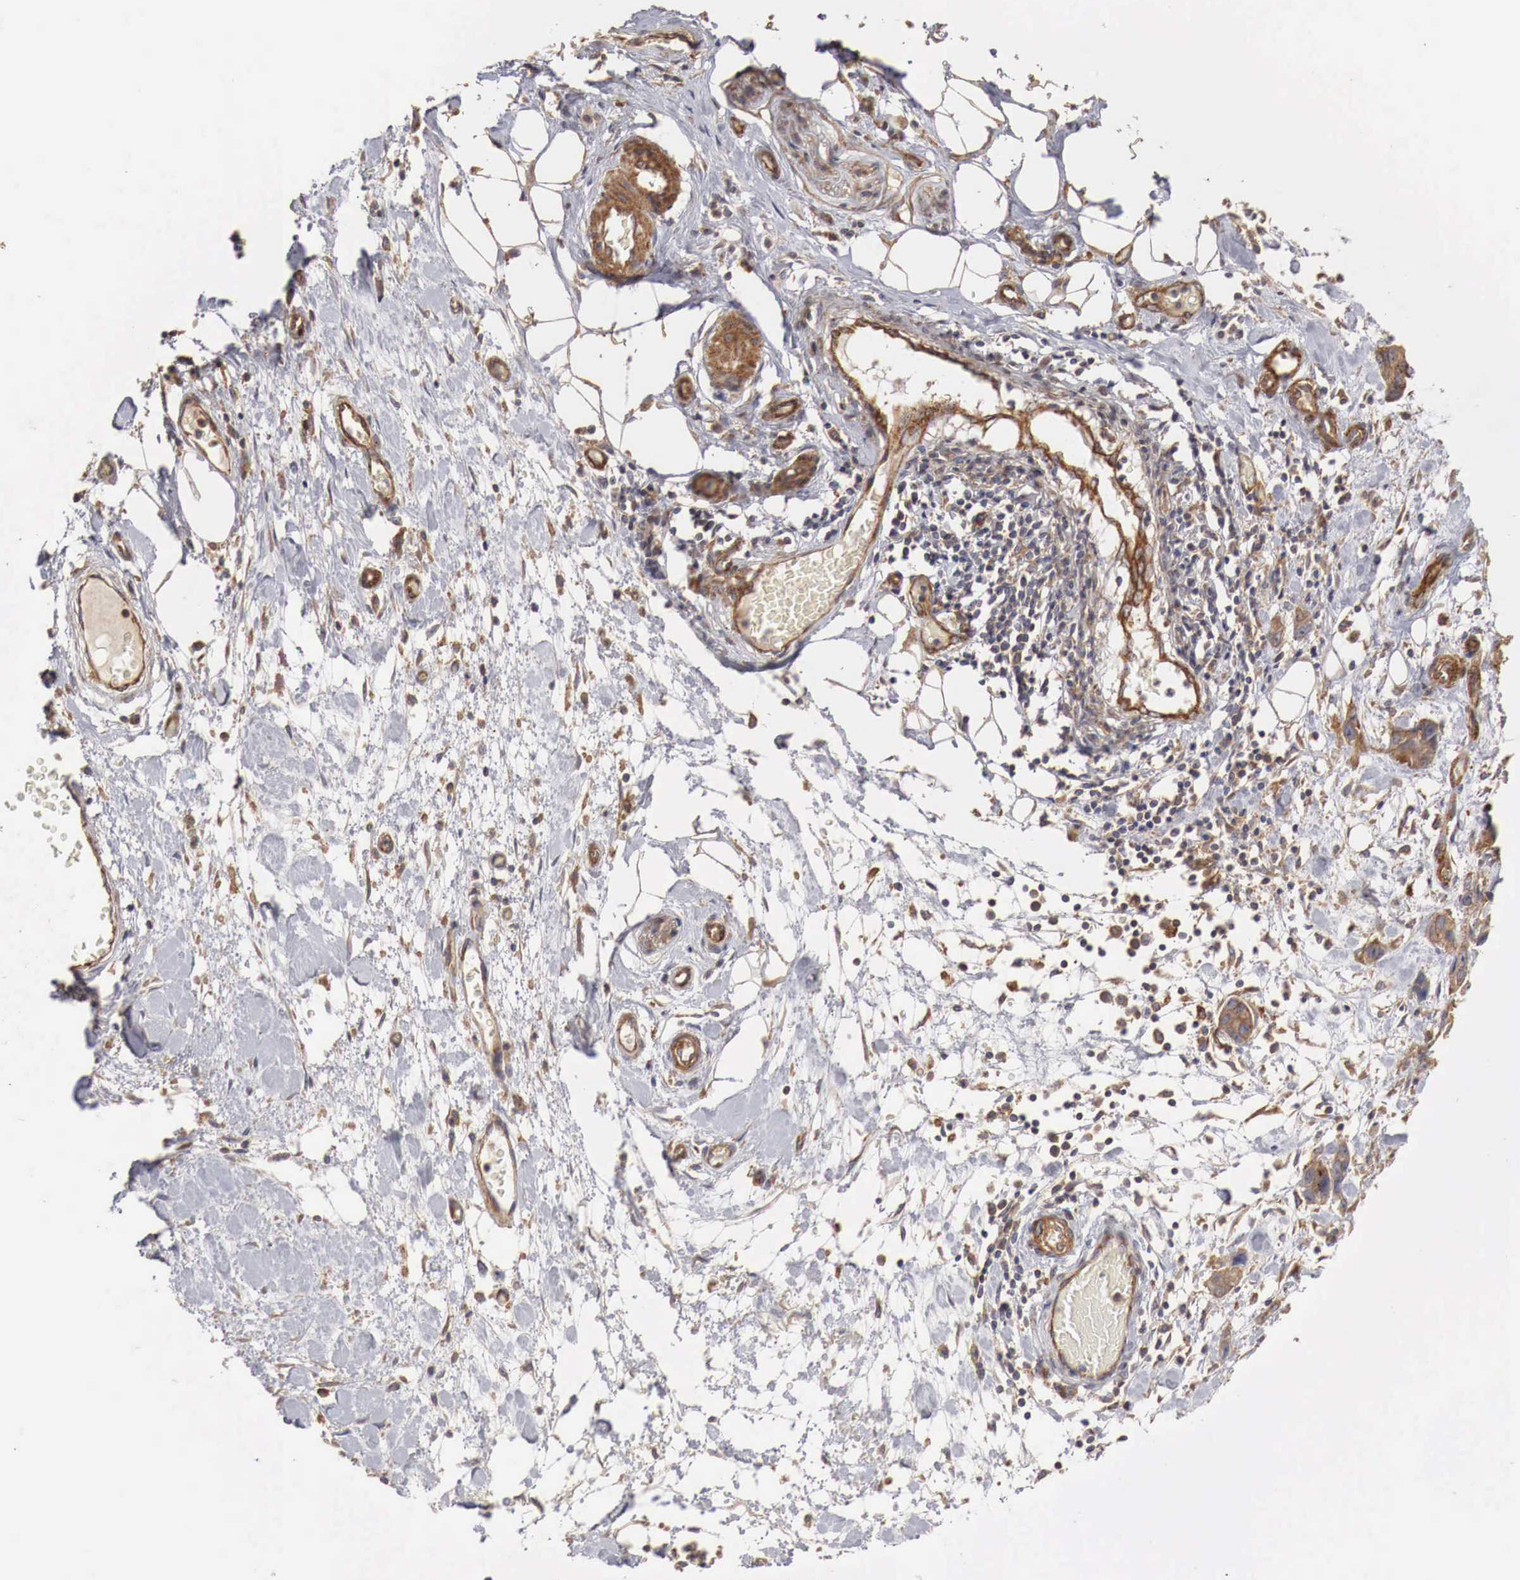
{"staining": {"intensity": "moderate", "quantity": ">75%", "location": "cytoplasmic/membranous"}, "tissue": "stomach cancer", "cell_type": "Tumor cells", "image_type": "cancer", "snomed": [{"axis": "morphology", "description": "Adenocarcinoma, NOS"}, {"axis": "topography", "description": "Stomach, upper"}], "caption": "Human stomach adenocarcinoma stained for a protein (brown) shows moderate cytoplasmic/membranous positive staining in approximately >75% of tumor cells.", "gene": "ARMCX4", "patient": {"sex": "male", "age": 47}}